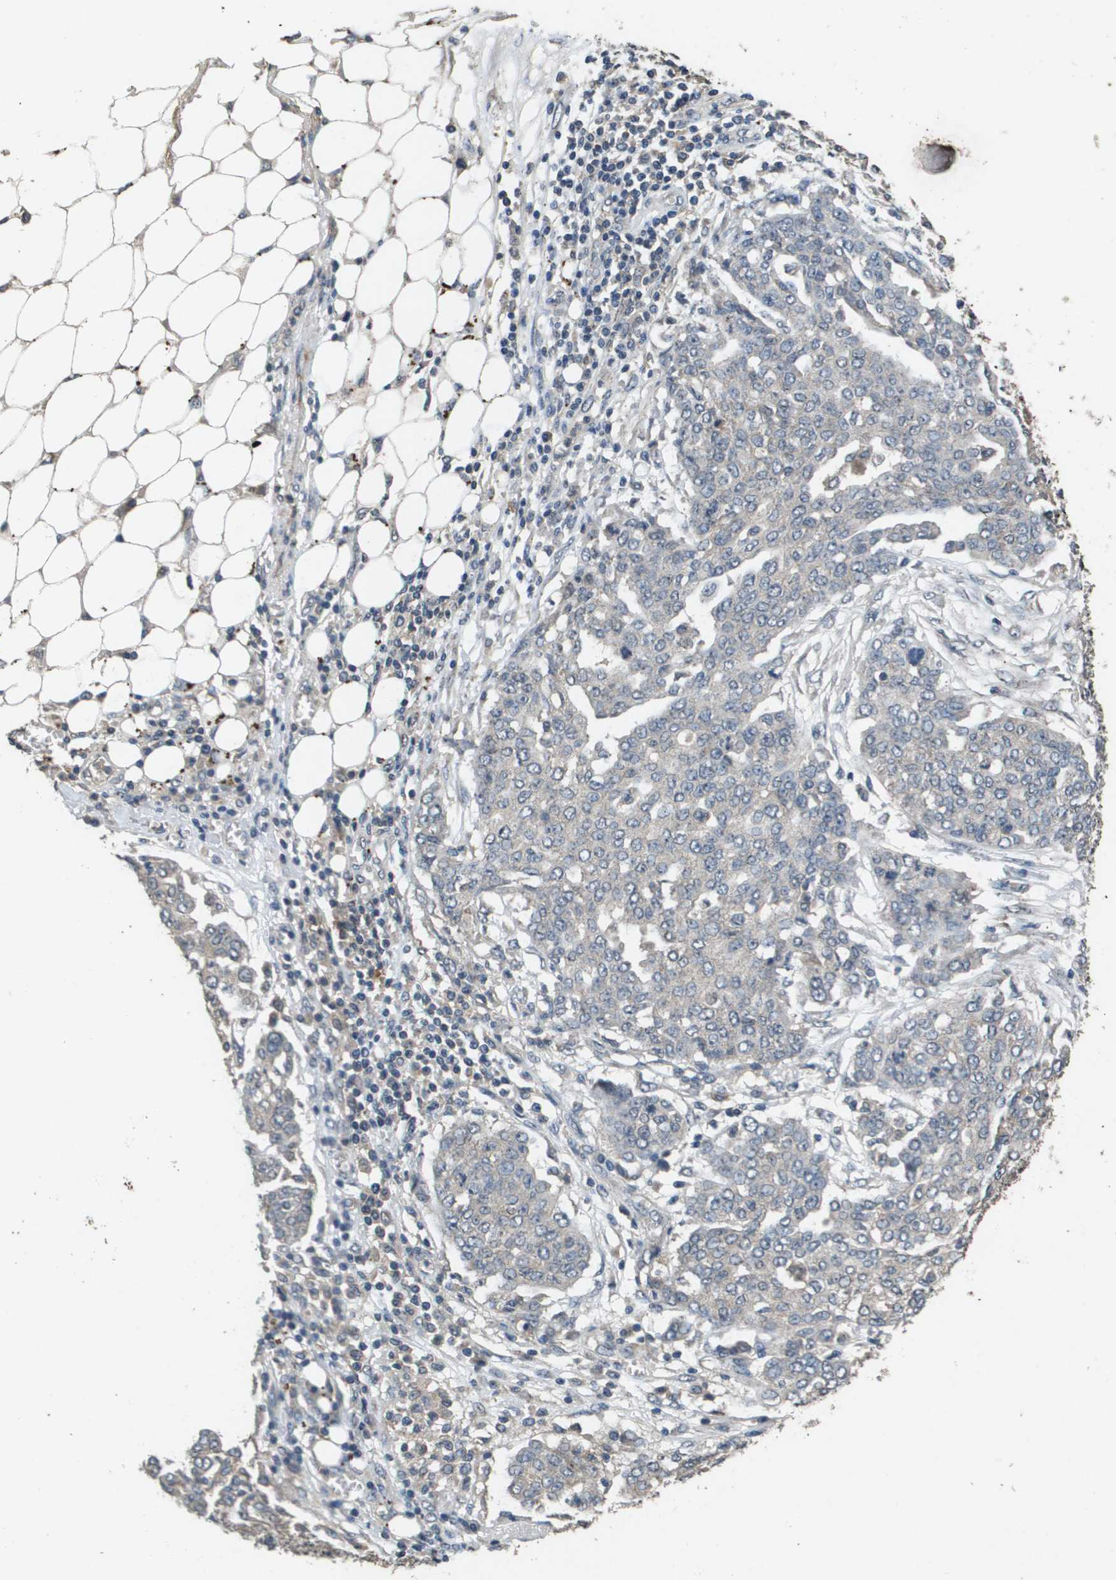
{"staining": {"intensity": "negative", "quantity": "none", "location": "none"}, "tissue": "ovarian cancer", "cell_type": "Tumor cells", "image_type": "cancer", "snomed": [{"axis": "morphology", "description": "Cystadenocarcinoma, serous, NOS"}, {"axis": "topography", "description": "Soft tissue"}, {"axis": "topography", "description": "Ovary"}], "caption": "Tumor cells are negative for protein expression in human ovarian cancer. (Brightfield microscopy of DAB (3,3'-diaminobenzidine) immunohistochemistry (IHC) at high magnification).", "gene": "PROC", "patient": {"sex": "female", "age": 57}}